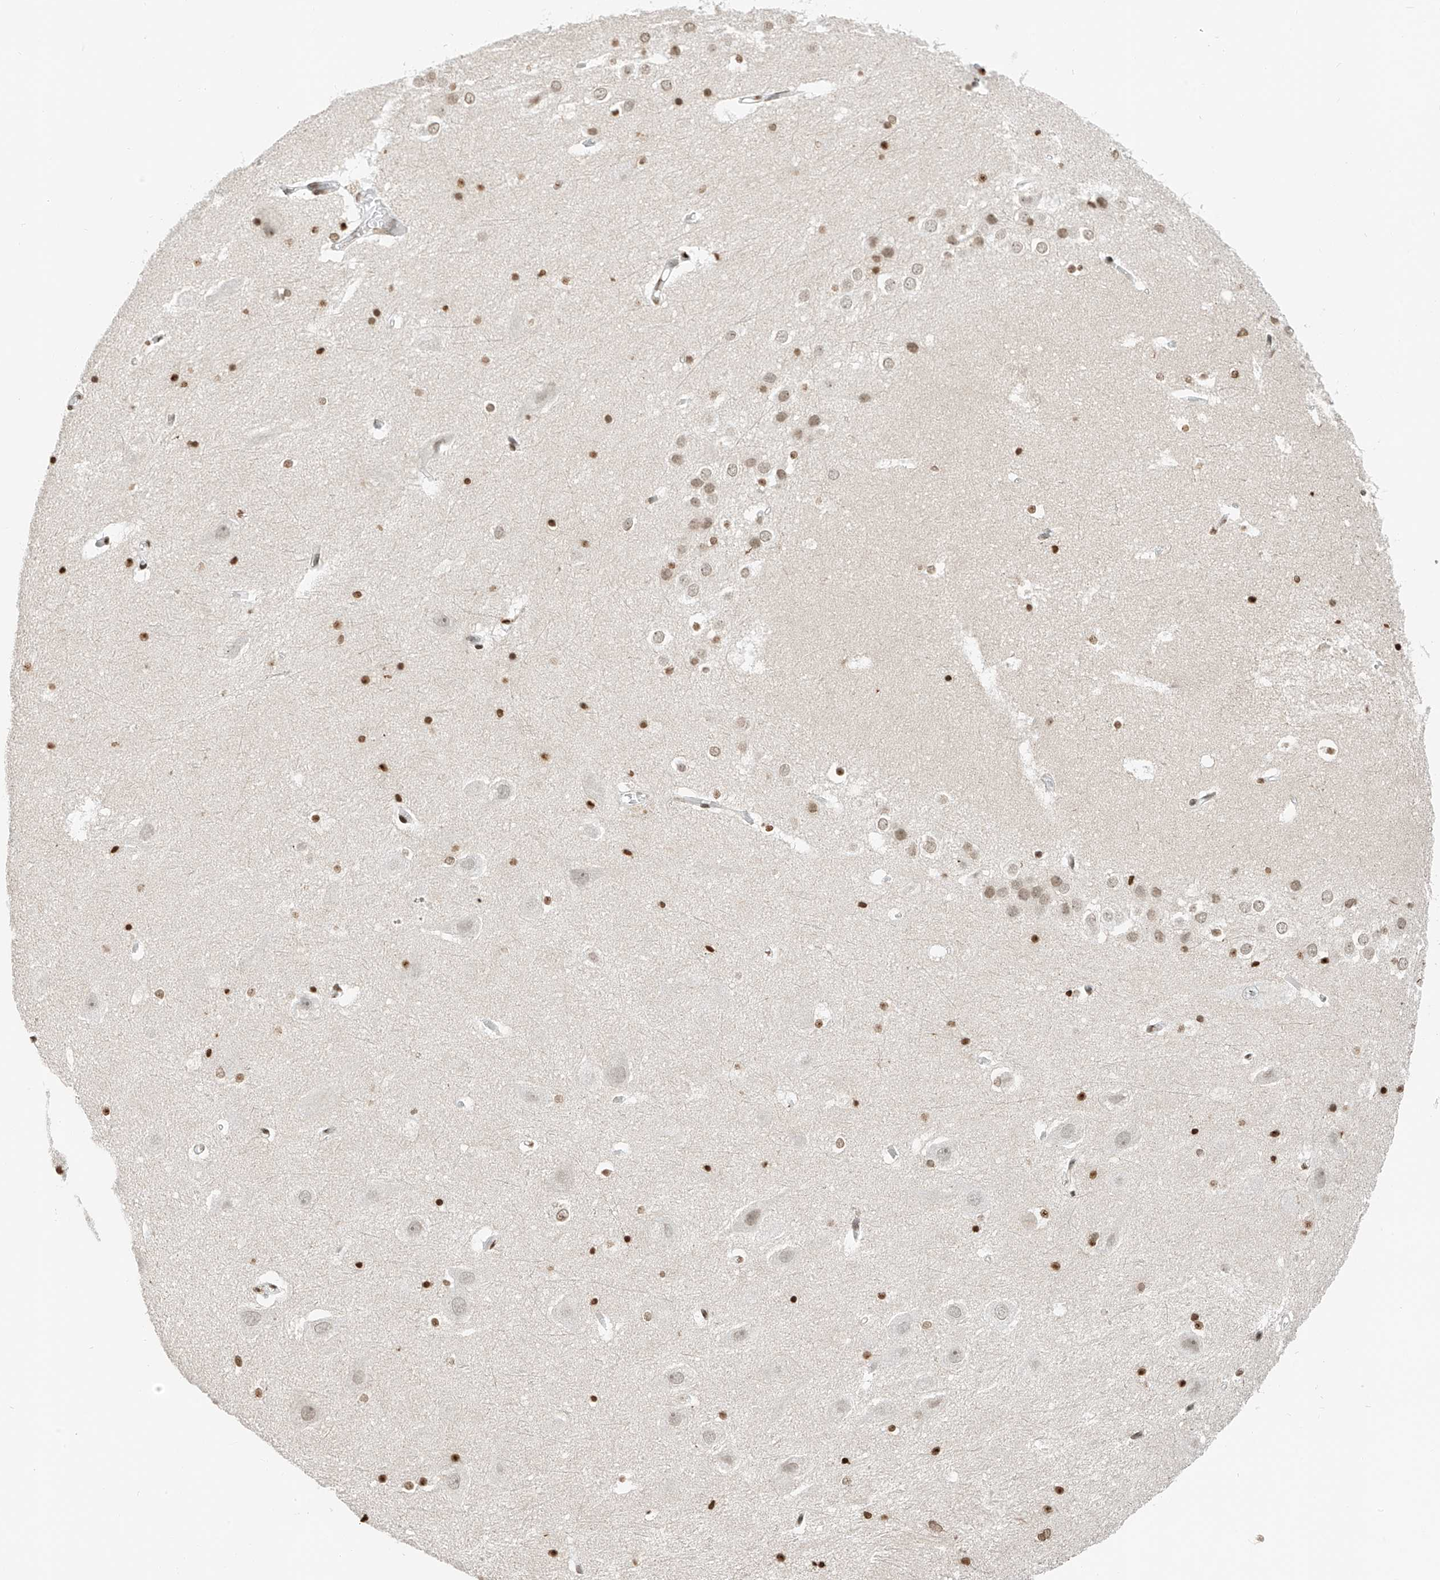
{"staining": {"intensity": "moderate", "quantity": ">75%", "location": "nuclear"}, "tissue": "hippocampus", "cell_type": "Glial cells", "image_type": "normal", "snomed": [{"axis": "morphology", "description": "Normal tissue, NOS"}, {"axis": "topography", "description": "Hippocampus"}], "caption": "Immunohistochemistry (DAB) staining of benign human hippocampus demonstrates moderate nuclear protein positivity in approximately >75% of glial cells.", "gene": "C17orf58", "patient": {"sex": "female", "age": 52}}